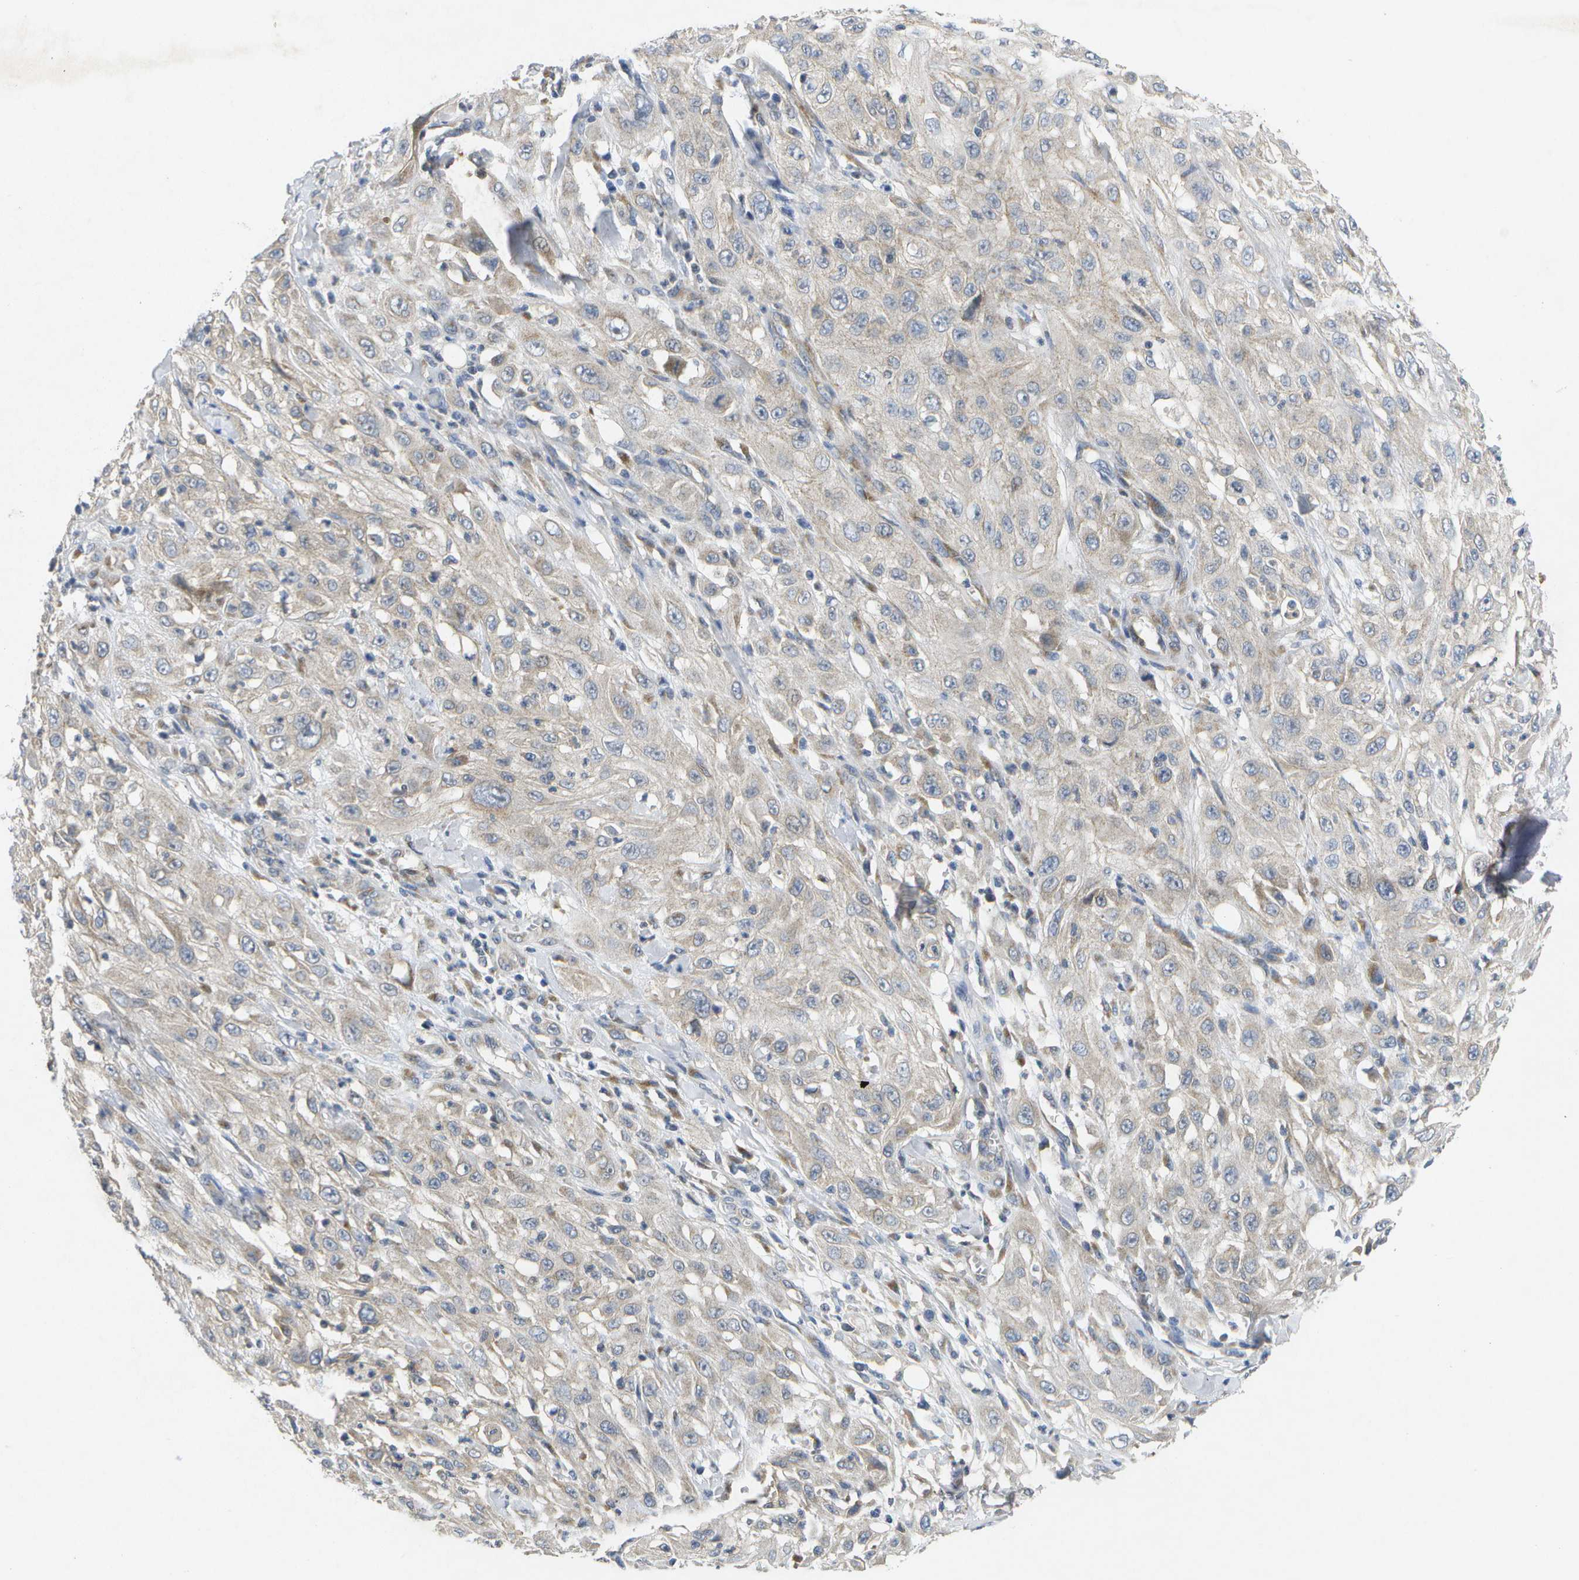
{"staining": {"intensity": "weak", "quantity": "<25%", "location": "cytoplasmic/membranous"}, "tissue": "skin cancer", "cell_type": "Tumor cells", "image_type": "cancer", "snomed": [{"axis": "morphology", "description": "Squamous cell carcinoma, NOS"}, {"axis": "morphology", "description": "Squamous cell carcinoma, metastatic, NOS"}, {"axis": "topography", "description": "Skin"}, {"axis": "topography", "description": "Lymph node"}], "caption": "This is an immunohistochemistry (IHC) micrograph of human metastatic squamous cell carcinoma (skin). There is no staining in tumor cells.", "gene": "KDELR1", "patient": {"sex": "male", "age": 75}}